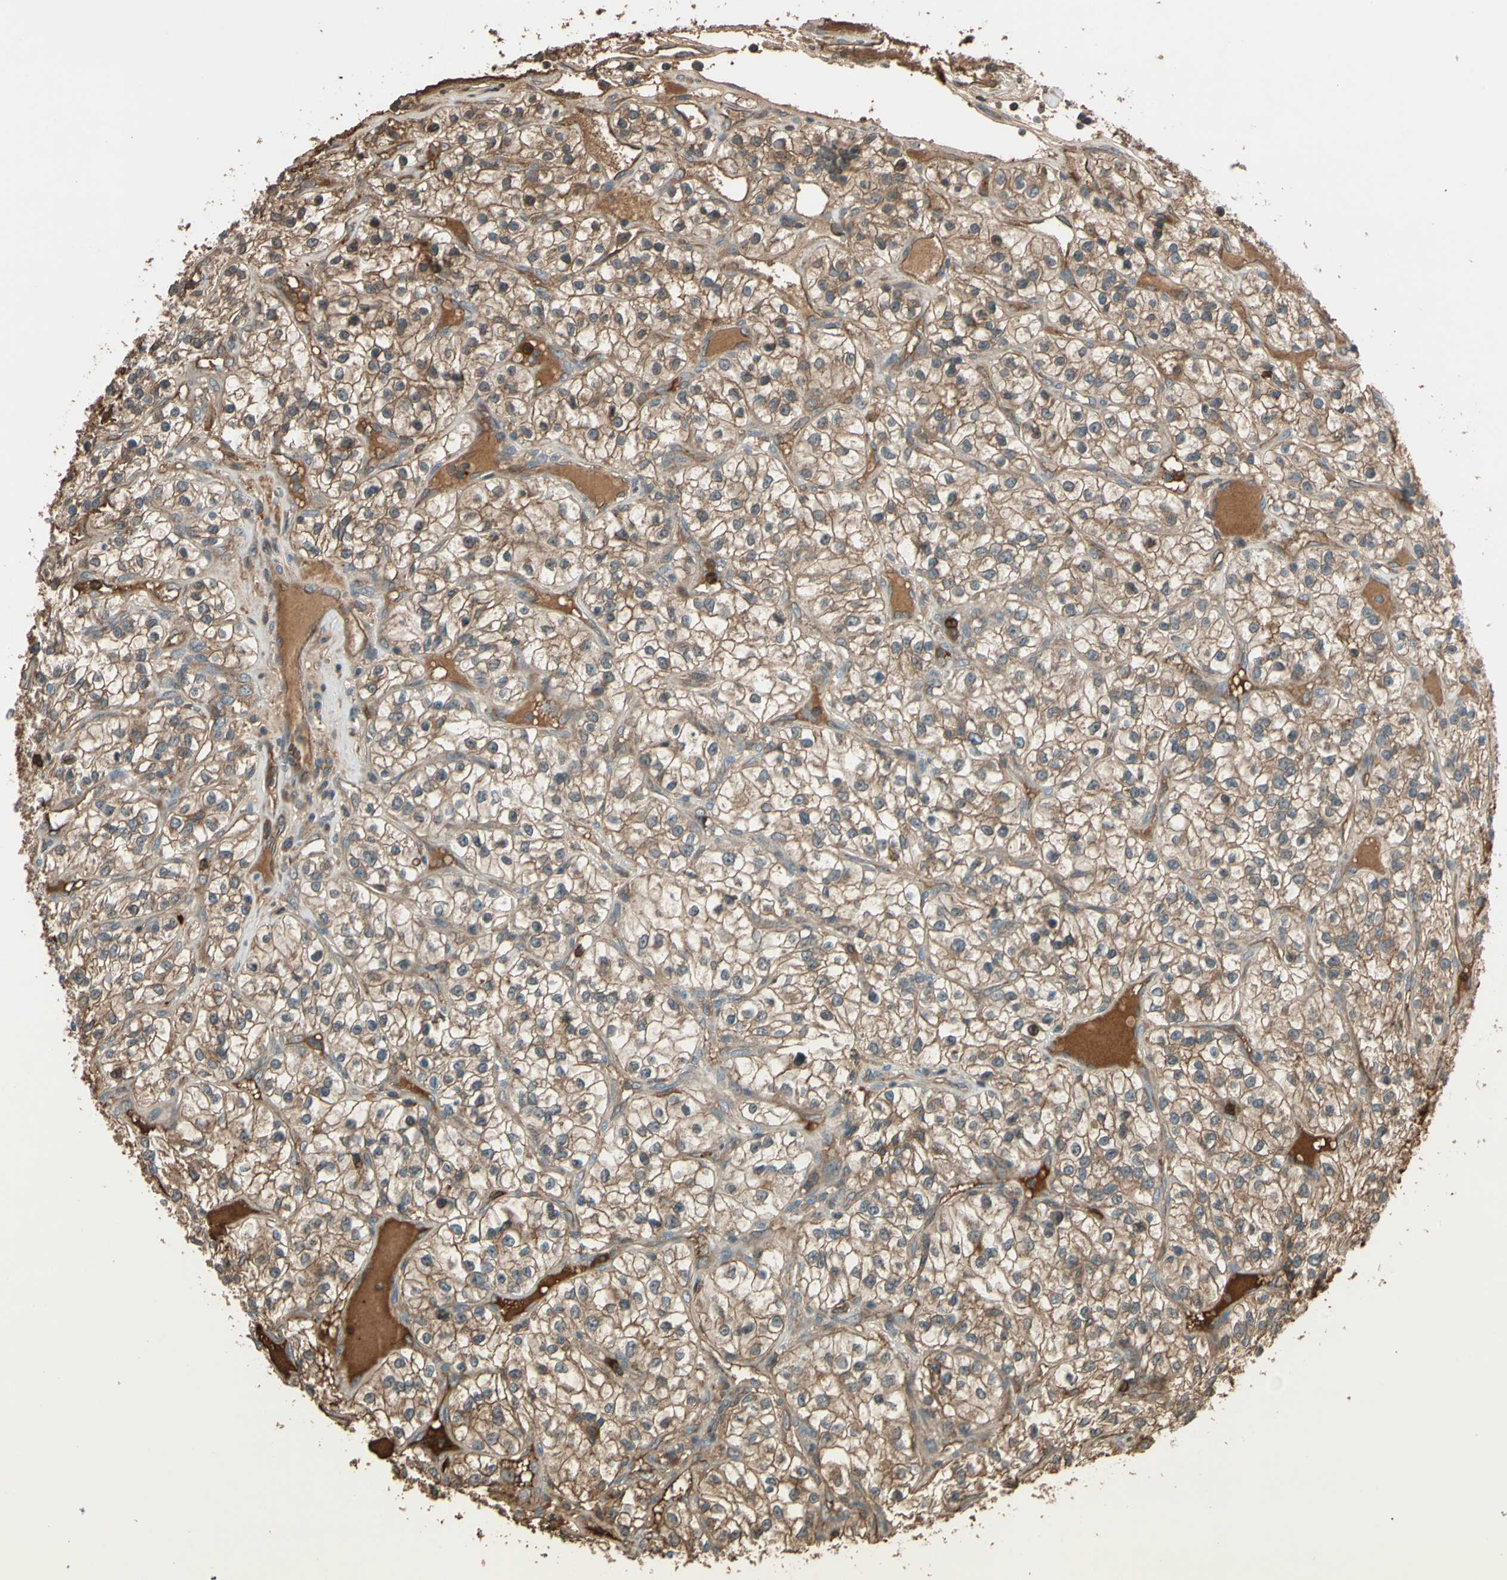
{"staining": {"intensity": "weak", "quantity": ">75%", "location": "cytoplasmic/membranous"}, "tissue": "renal cancer", "cell_type": "Tumor cells", "image_type": "cancer", "snomed": [{"axis": "morphology", "description": "Adenocarcinoma, NOS"}, {"axis": "topography", "description": "Kidney"}], "caption": "Immunohistochemistry (DAB) staining of human adenocarcinoma (renal) displays weak cytoplasmic/membranous protein staining in approximately >75% of tumor cells.", "gene": "STX11", "patient": {"sex": "female", "age": 57}}